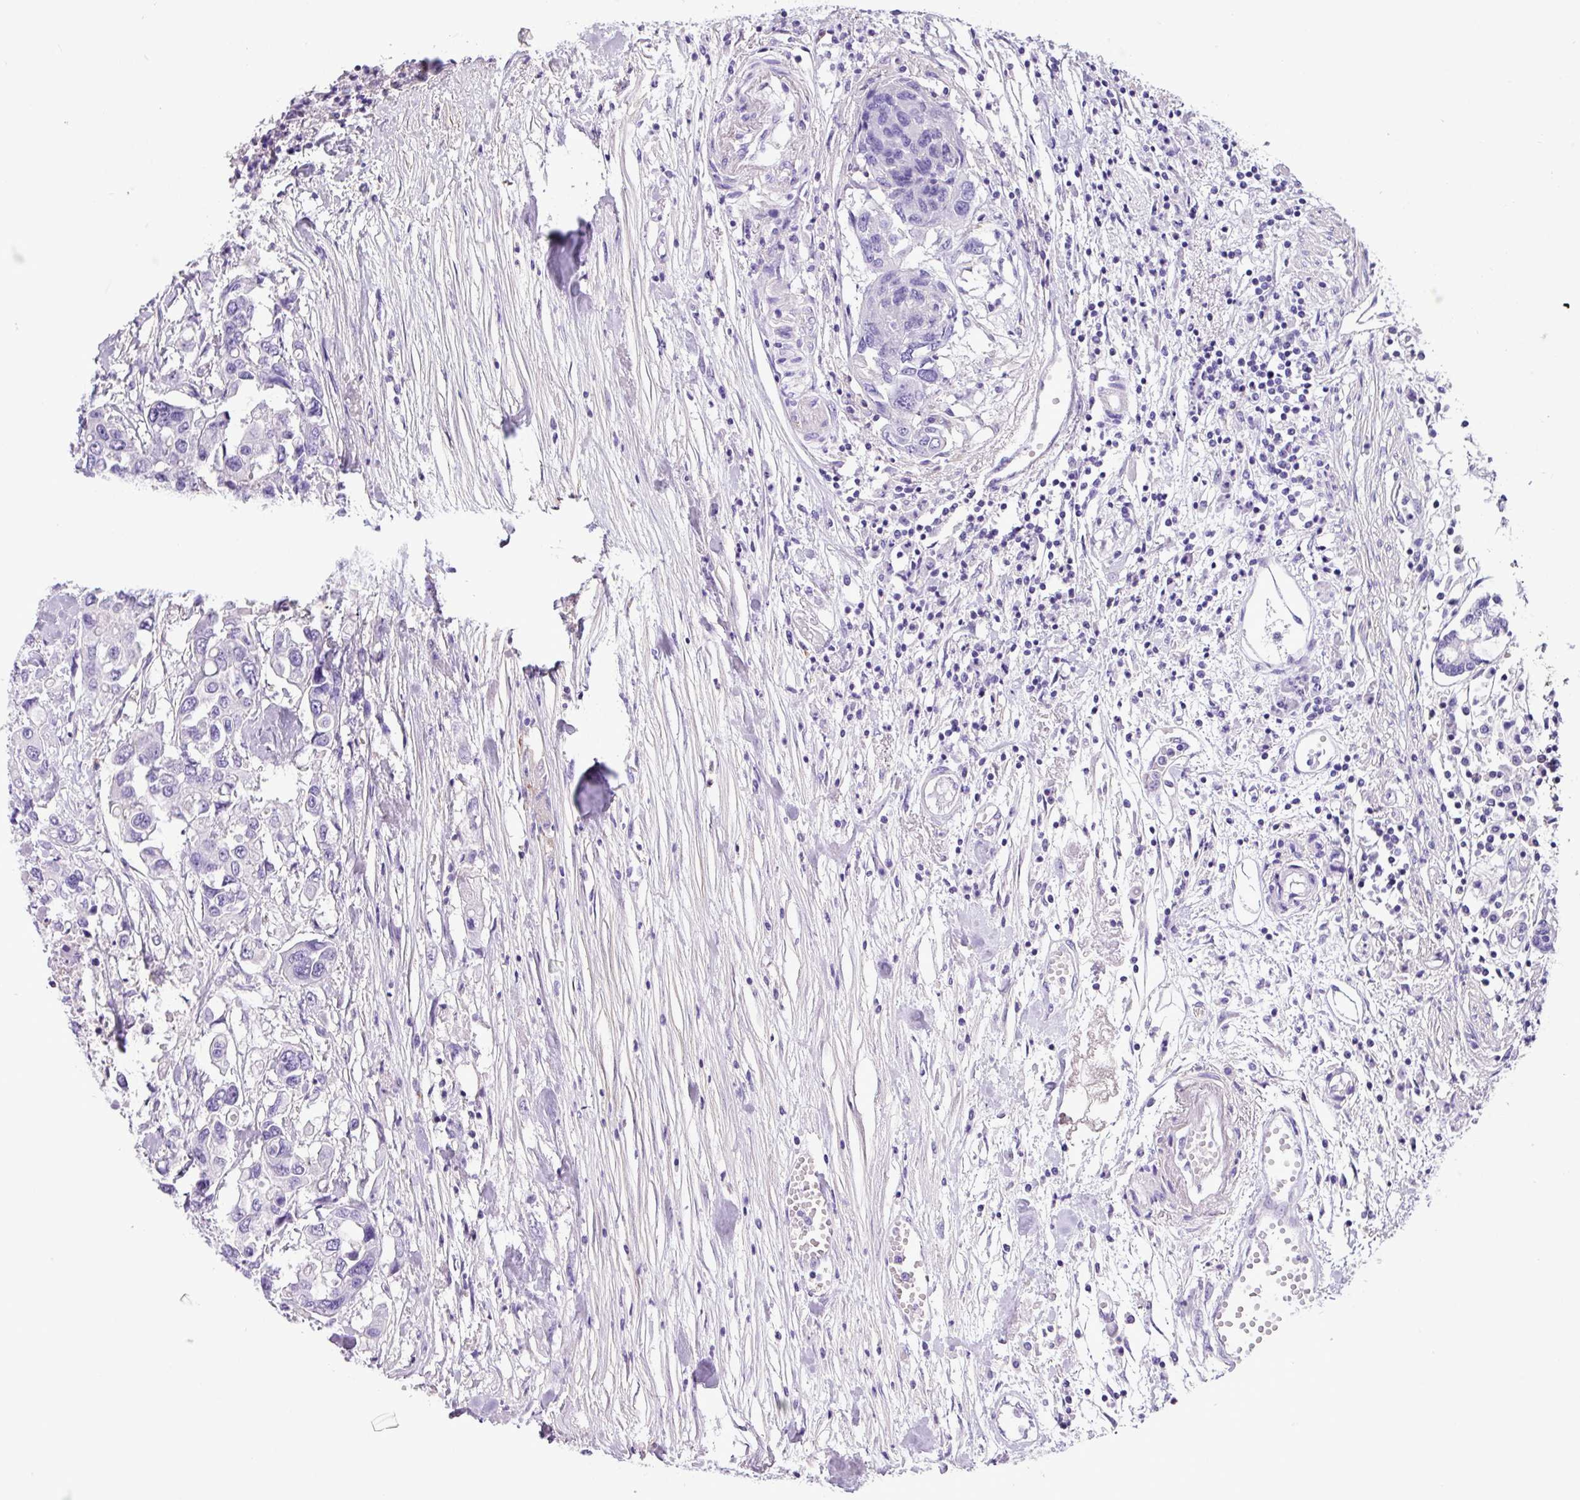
{"staining": {"intensity": "negative", "quantity": "none", "location": "none"}, "tissue": "colorectal cancer", "cell_type": "Tumor cells", "image_type": "cancer", "snomed": [{"axis": "morphology", "description": "Adenocarcinoma, NOS"}, {"axis": "topography", "description": "Colon"}], "caption": "IHC of human colorectal cancer reveals no positivity in tumor cells.", "gene": "ZNF334", "patient": {"sex": "male", "age": 77}}